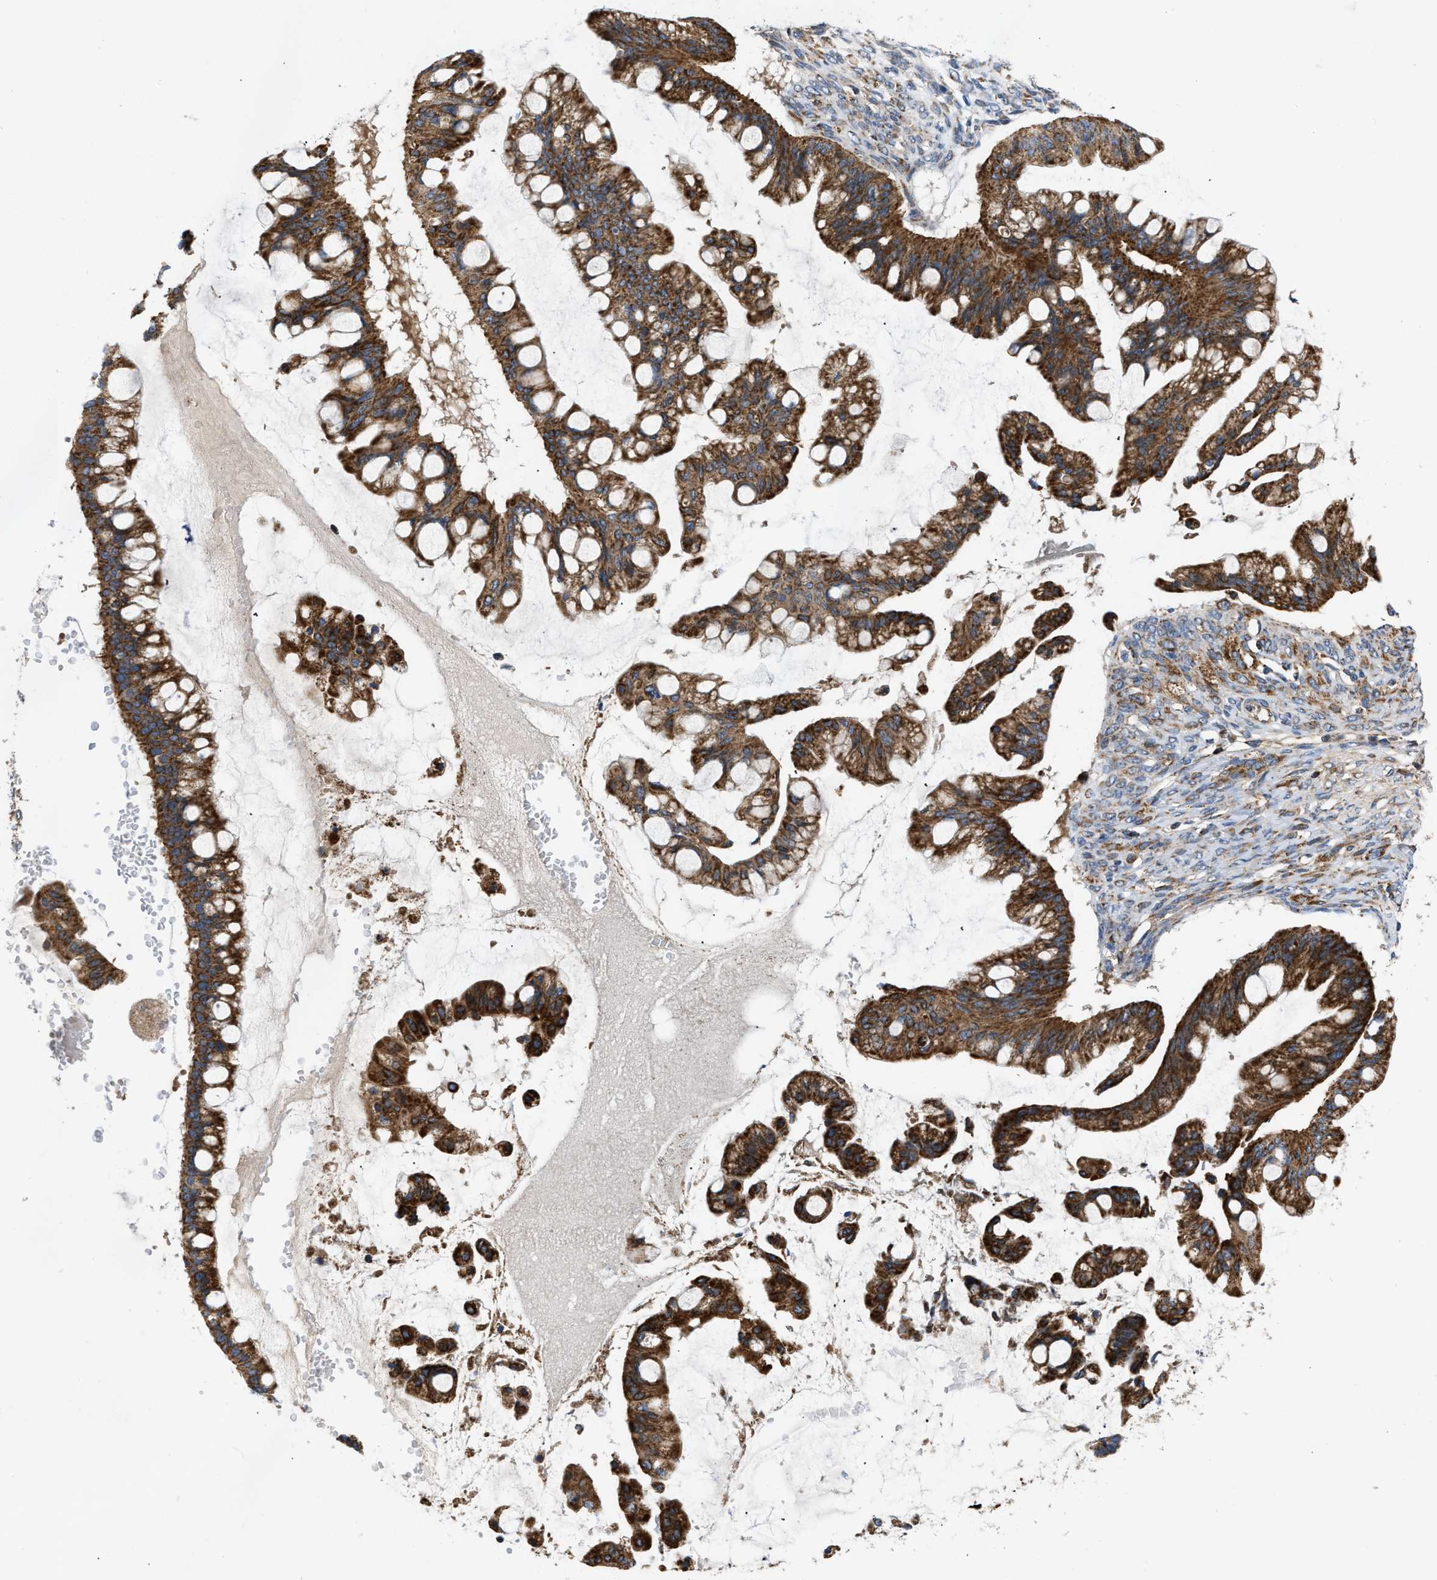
{"staining": {"intensity": "strong", "quantity": ">75%", "location": "cytoplasmic/membranous"}, "tissue": "ovarian cancer", "cell_type": "Tumor cells", "image_type": "cancer", "snomed": [{"axis": "morphology", "description": "Cystadenocarcinoma, mucinous, NOS"}, {"axis": "topography", "description": "Ovary"}], "caption": "A high amount of strong cytoplasmic/membranous staining is identified in about >75% of tumor cells in ovarian cancer tissue. (brown staining indicates protein expression, while blue staining denotes nuclei).", "gene": "OPTN", "patient": {"sex": "female", "age": 73}}